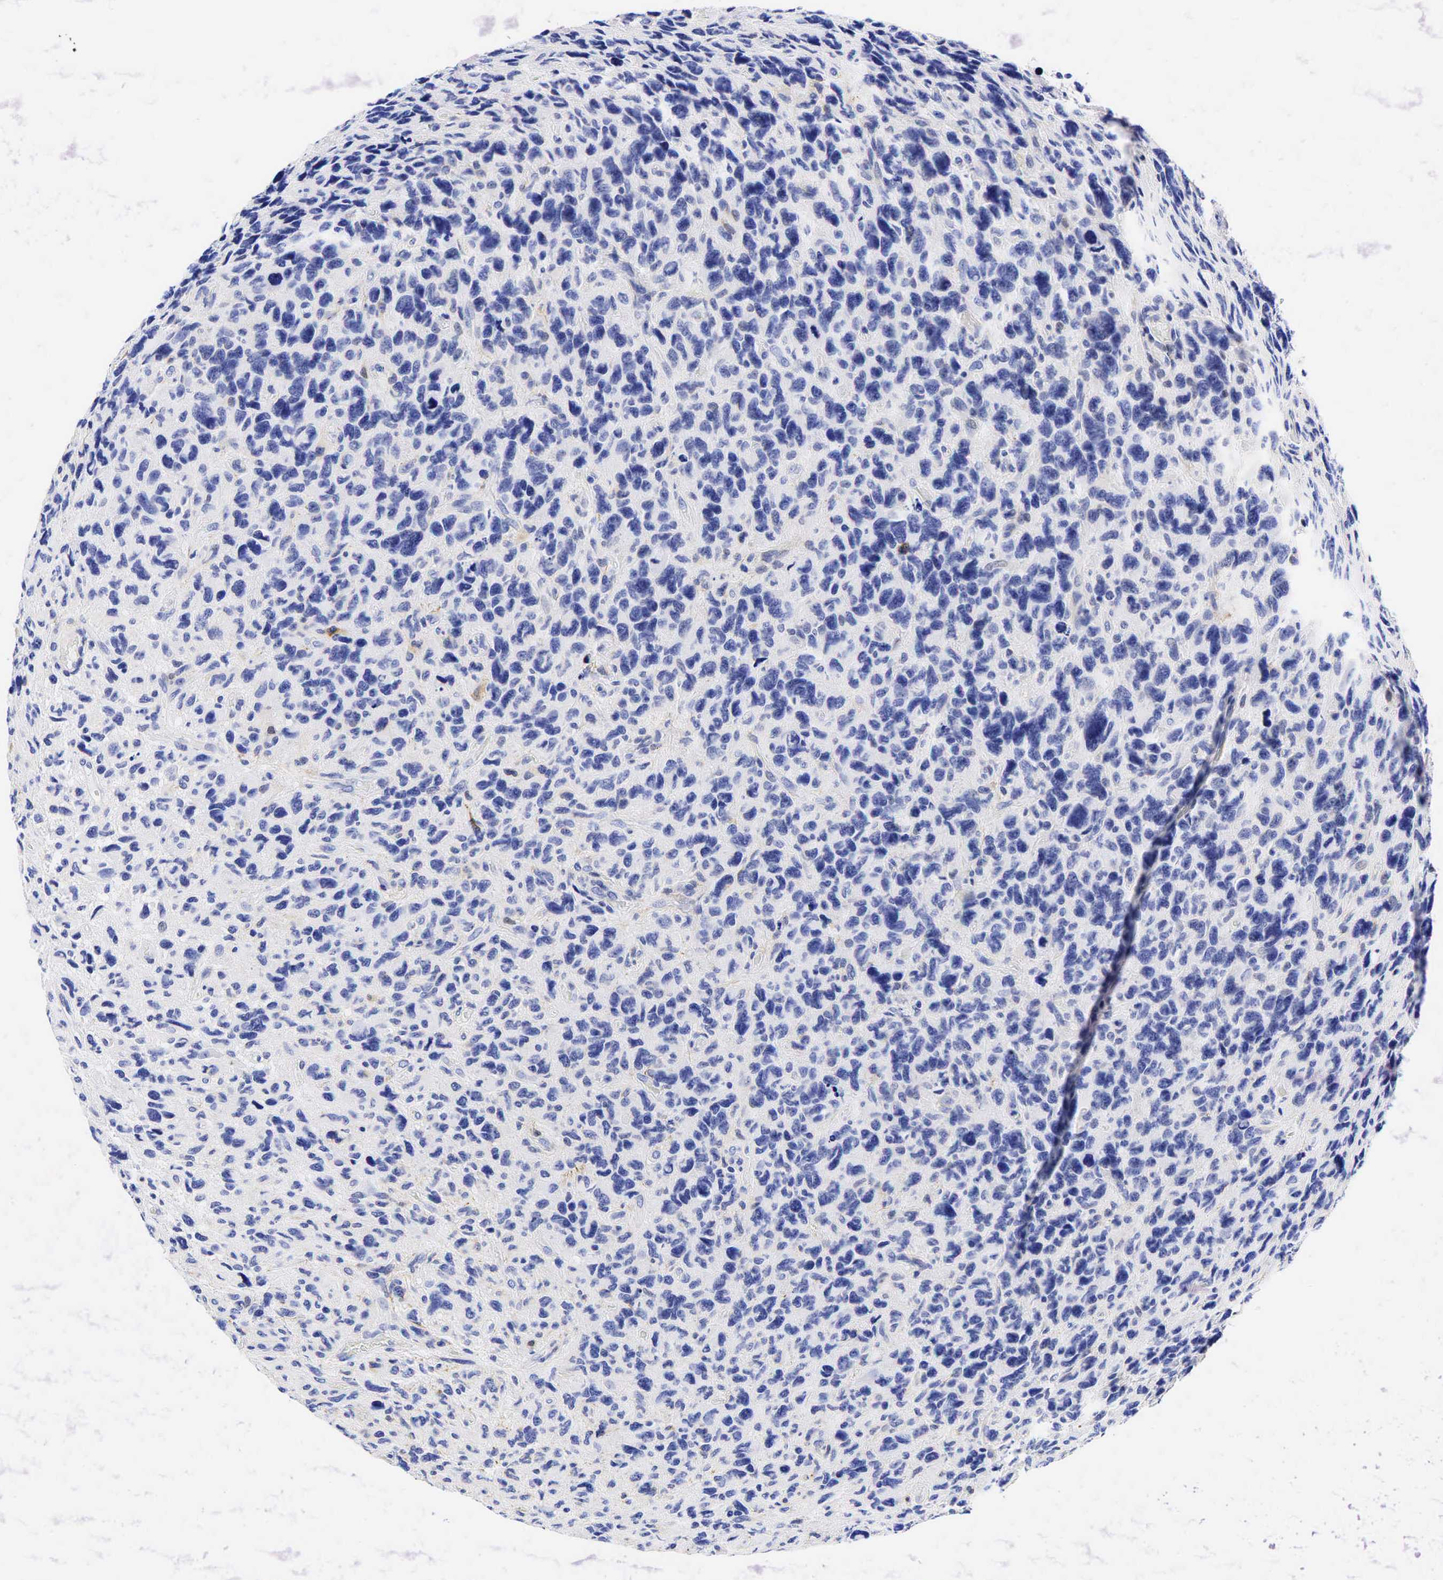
{"staining": {"intensity": "negative", "quantity": "none", "location": "none"}, "tissue": "glioma", "cell_type": "Tumor cells", "image_type": "cancer", "snomed": [{"axis": "morphology", "description": "Glioma, malignant, High grade"}, {"axis": "topography", "description": "Brain"}], "caption": "There is no significant staining in tumor cells of malignant glioma (high-grade). Brightfield microscopy of IHC stained with DAB (brown) and hematoxylin (blue), captured at high magnification.", "gene": "TNFRSF8", "patient": {"sex": "female", "age": 60}}